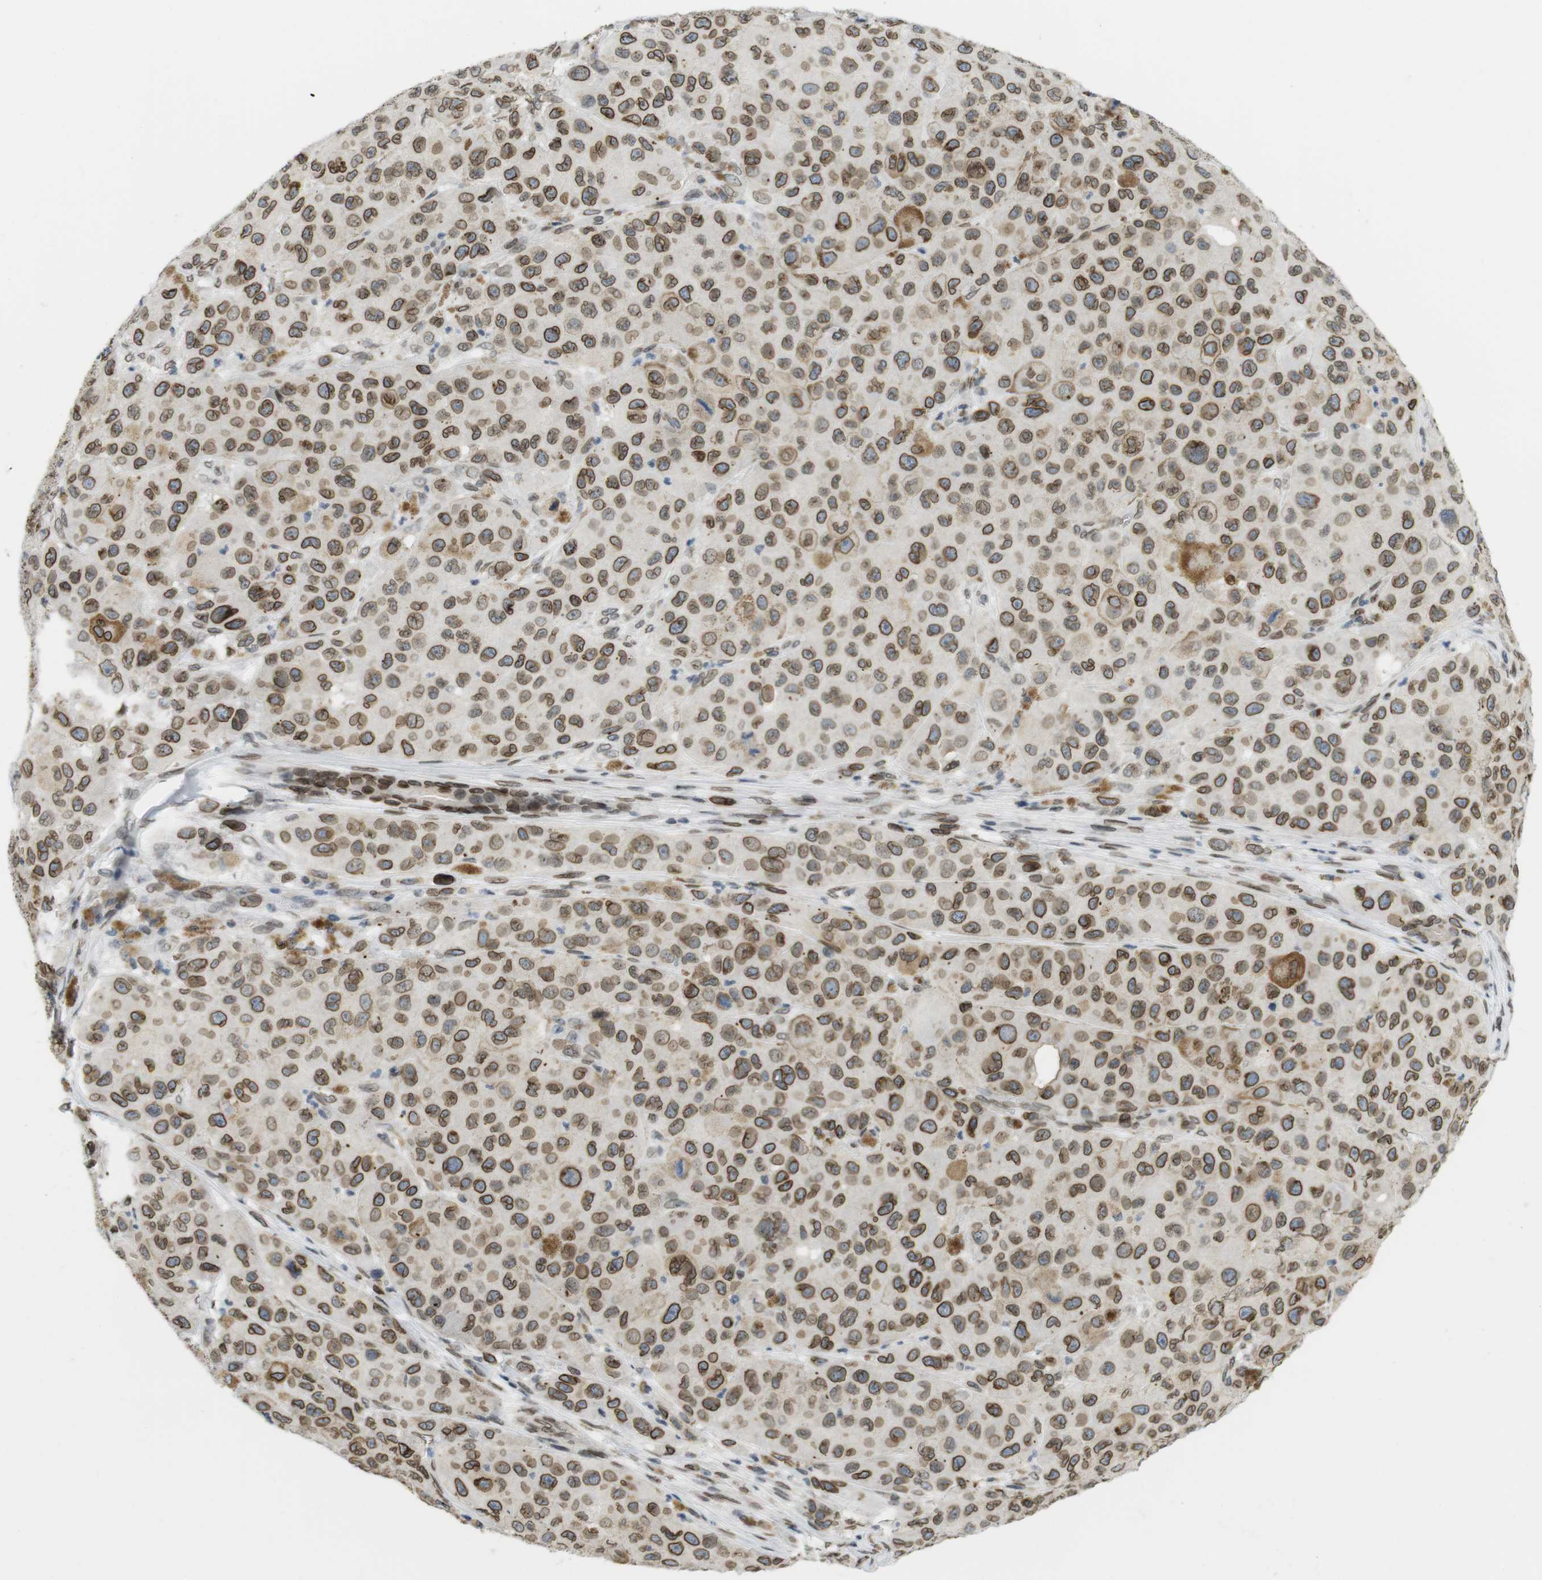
{"staining": {"intensity": "strong", "quantity": ">75%", "location": "cytoplasmic/membranous,nuclear"}, "tissue": "melanoma", "cell_type": "Tumor cells", "image_type": "cancer", "snomed": [{"axis": "morphology", "description": "Malignant melanoma, NOS"}, {"axis": "topography", "description": "Skin"}], "caption": "An immunohistochemistry image of tumor tissue is shown. Protein staining in brown shows strong cytoplasmic/membranous and nuclear positivity in melanoma within tumor cells. The staining was performed using DAB, with brown indicating positive protein expression. Nuclei are stained blue with hematoxylin.", "gene": "ARL6IP6", "patient": {"sex": "male", "age": 96}}